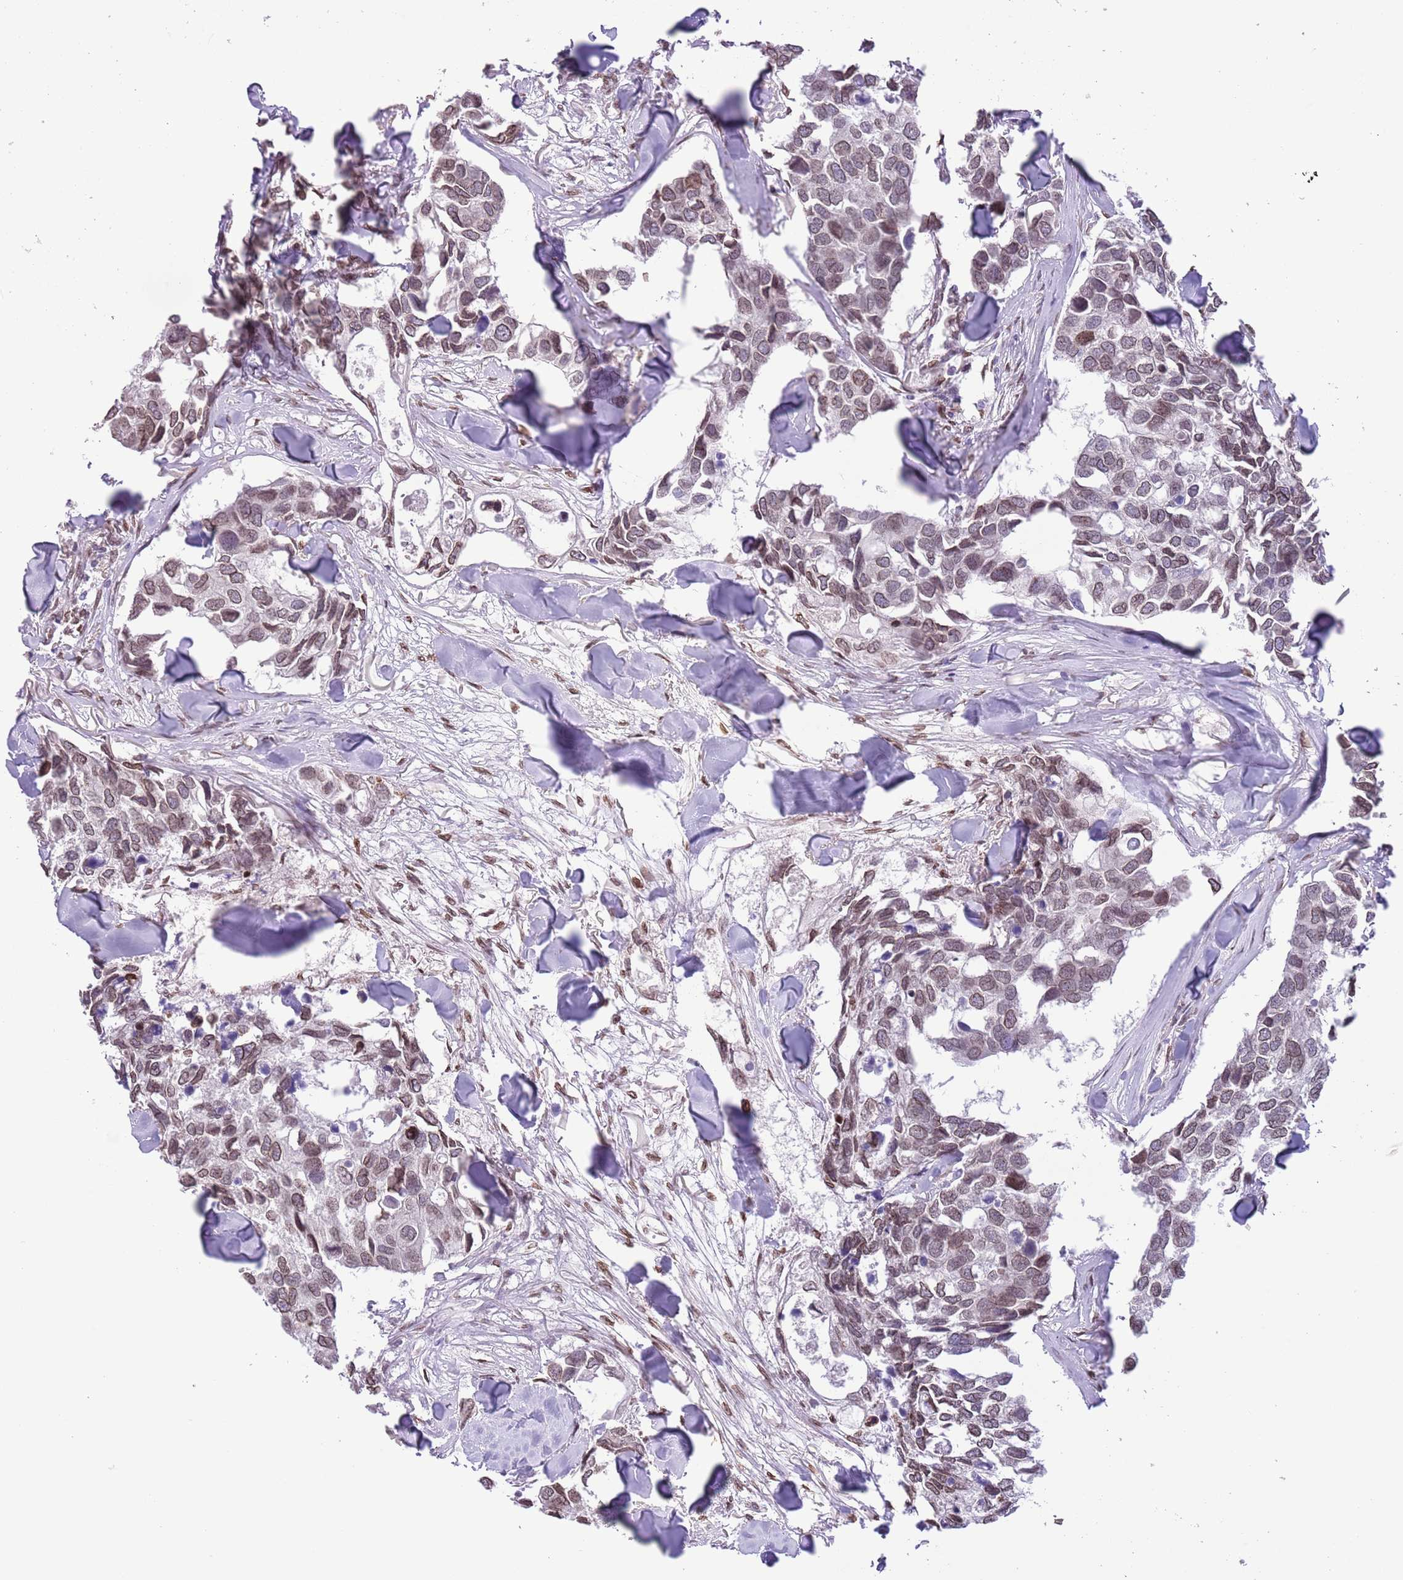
{"staining": {"intensity": "weak", "quantity": ">75%", "location": "cytoplasmic/membranous,nuclear"}, "tissue": "breast cancer", "cell_type": "Tumor cells", "image_type": "cancer", "snomed": [{"axis": "morphology", "description": "Duct carcinoma"}, {"axis": "topography", "description": "Breast"}], "caption": "Human breast cancer stained for a protein (brown) reveals weak cytoplasmic/membranous and nuclear positive staining in approximately >75% of tumor cells.", "gene": "ZGLP1", "patient": {"sex": "female", "age": 83}}